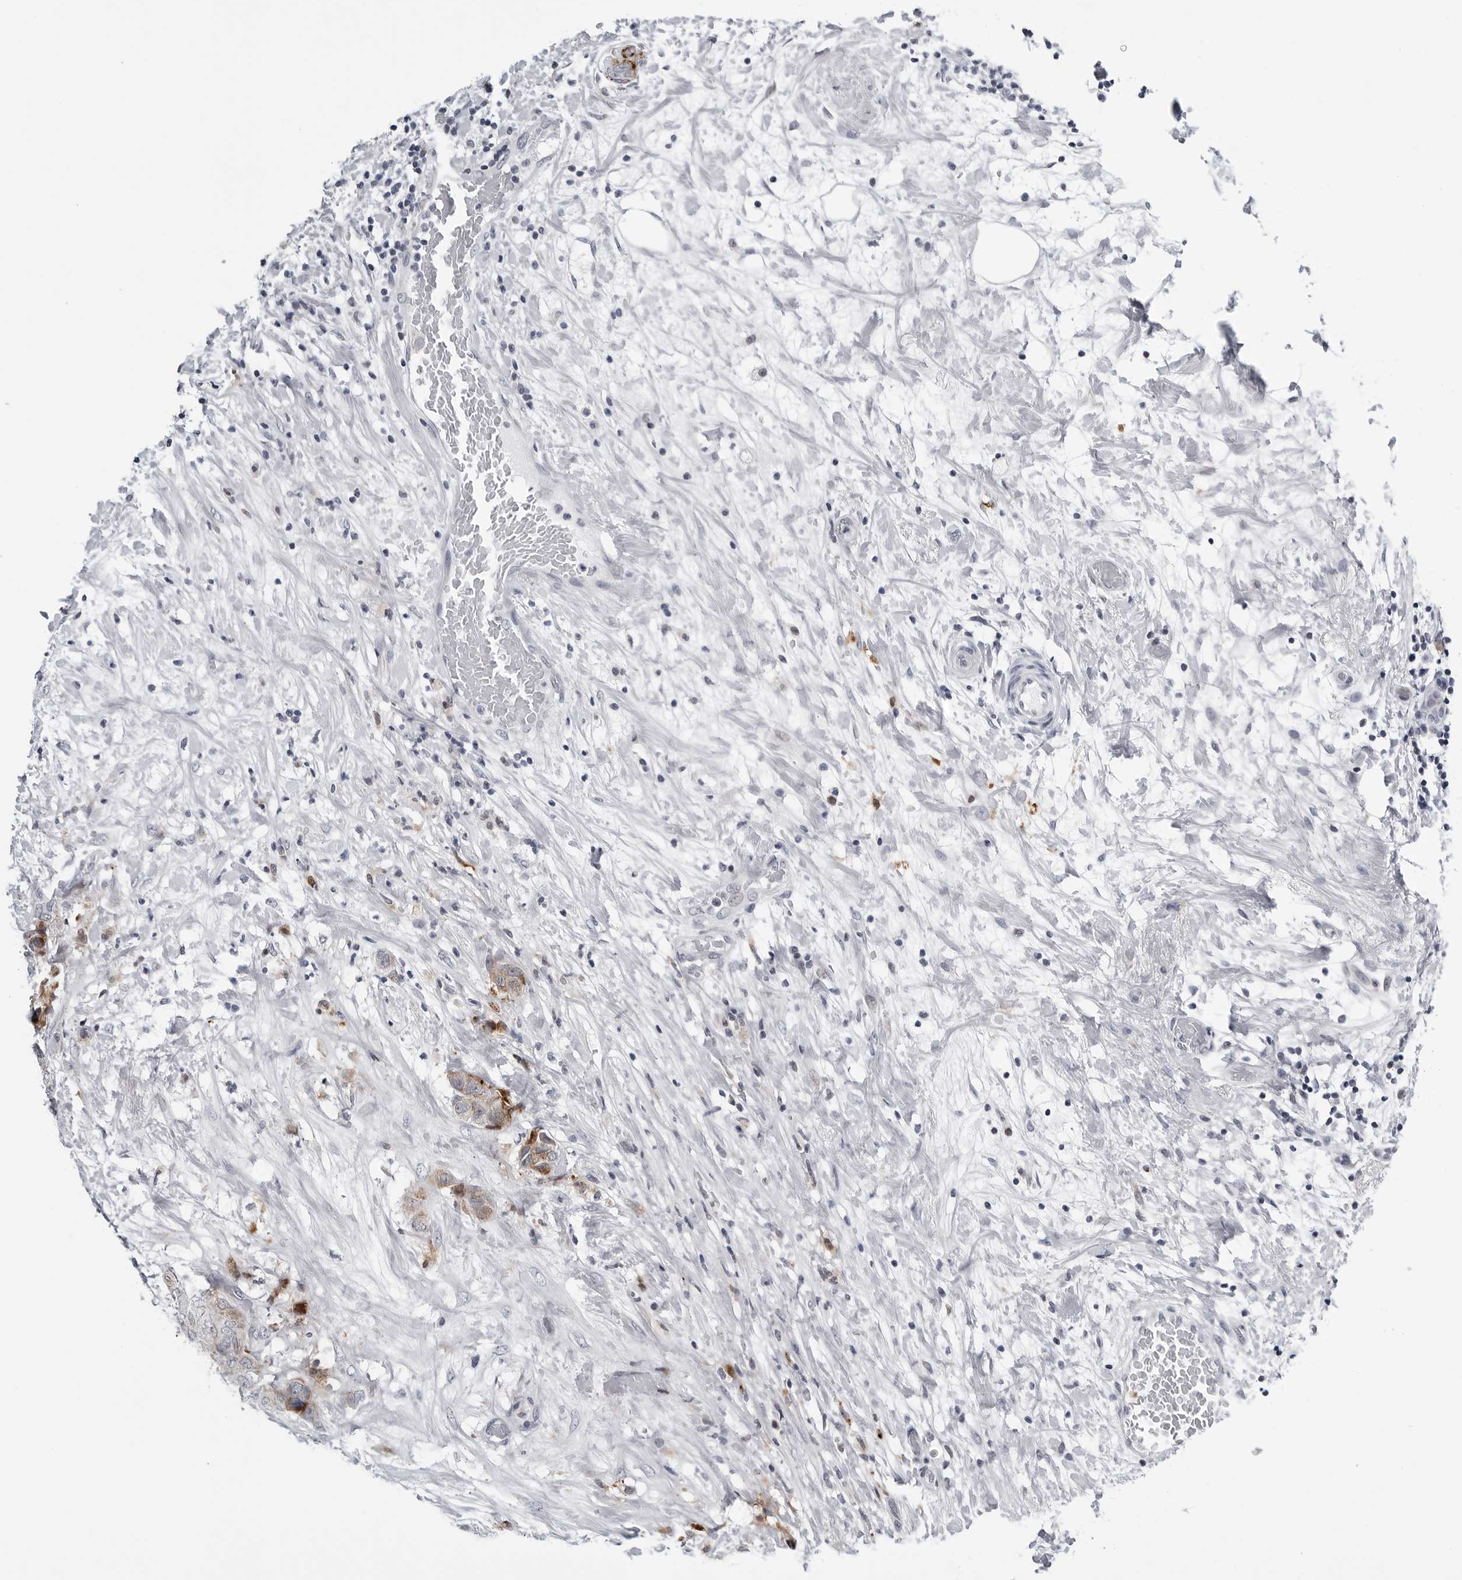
{"staining": {"intensity": "moderate", "quantity": "<25%", "location": "cytoplasmic/membranous"}, "tissue": "breast cancer", "cell_type": "Tumor cells", "image_type": "cancer", "snomed": [{"axis": "morphology", "description": "Duct carcinoma"}, {"axis": "topography", "description": "Breast"}], "caption": "This is a histology image of immunohistochemistry (IHC) staining of infiltrating ductal carcinoma (breast), which shows moderate expression in the cytoplasmic/membranous of tumor cells.", "gene": "CDK20", "patient": {"sex": "female", "age": 62}}